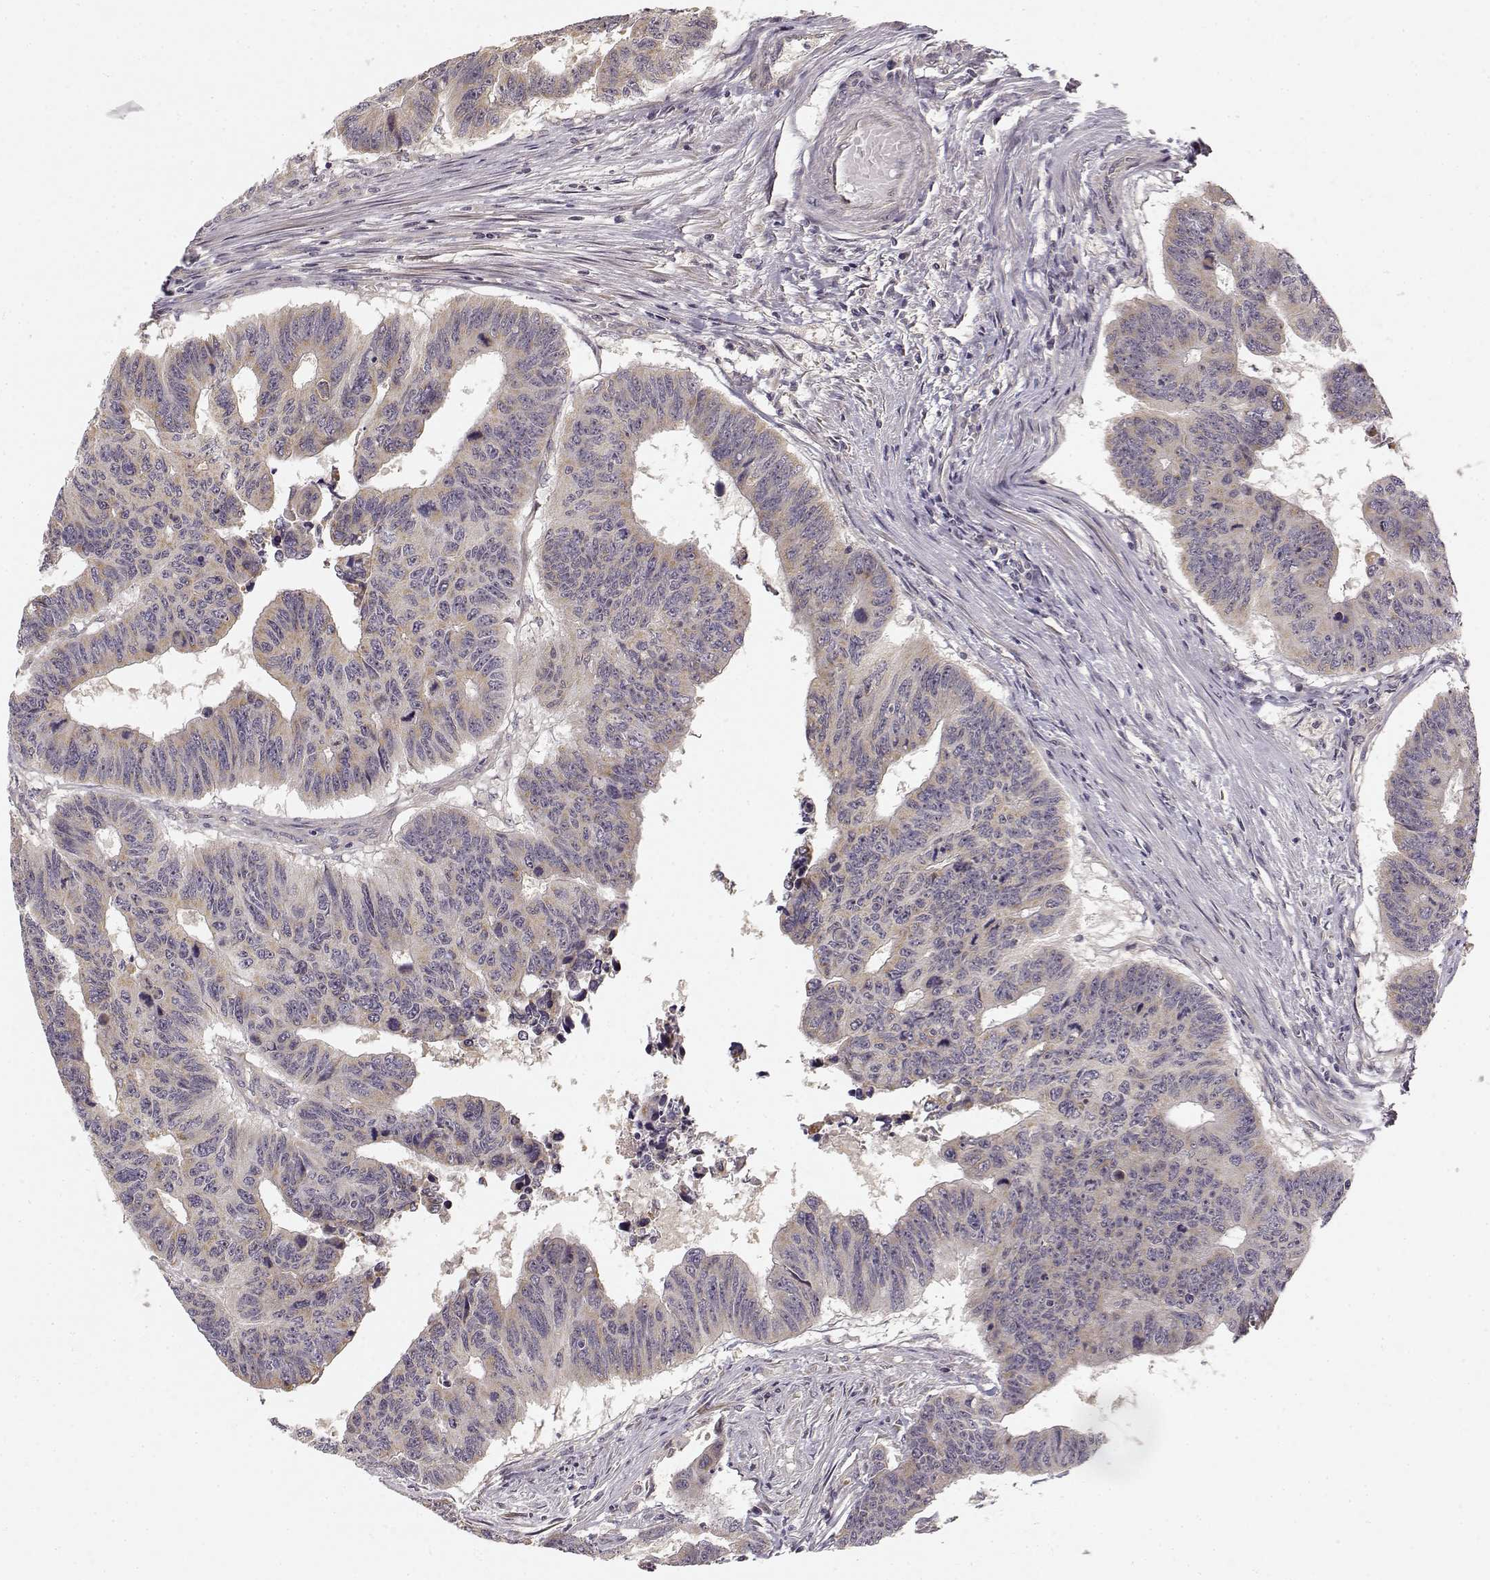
{"staining": {"intensity": "weak", "quantity": ">75%", "location": "cytoplasmic/membranous"}, "tissue": "colorectal cancer", "cell_type": "Tumor cells", "image_type": "cancer", "snomed": [{"axis": "morphology", "description": "Adenocarcinoma, NOS"}, {"axis": "topography", "description": "Rectum"}], "caption": "Brown immunohistochemical staining in colorectal adenocarcinoma displays weak cytoplasmic/membranous positivity in approximately >75% of tumor cells.", "gene": "MED12L", "patient": {"sex": "female", "age": 85}}